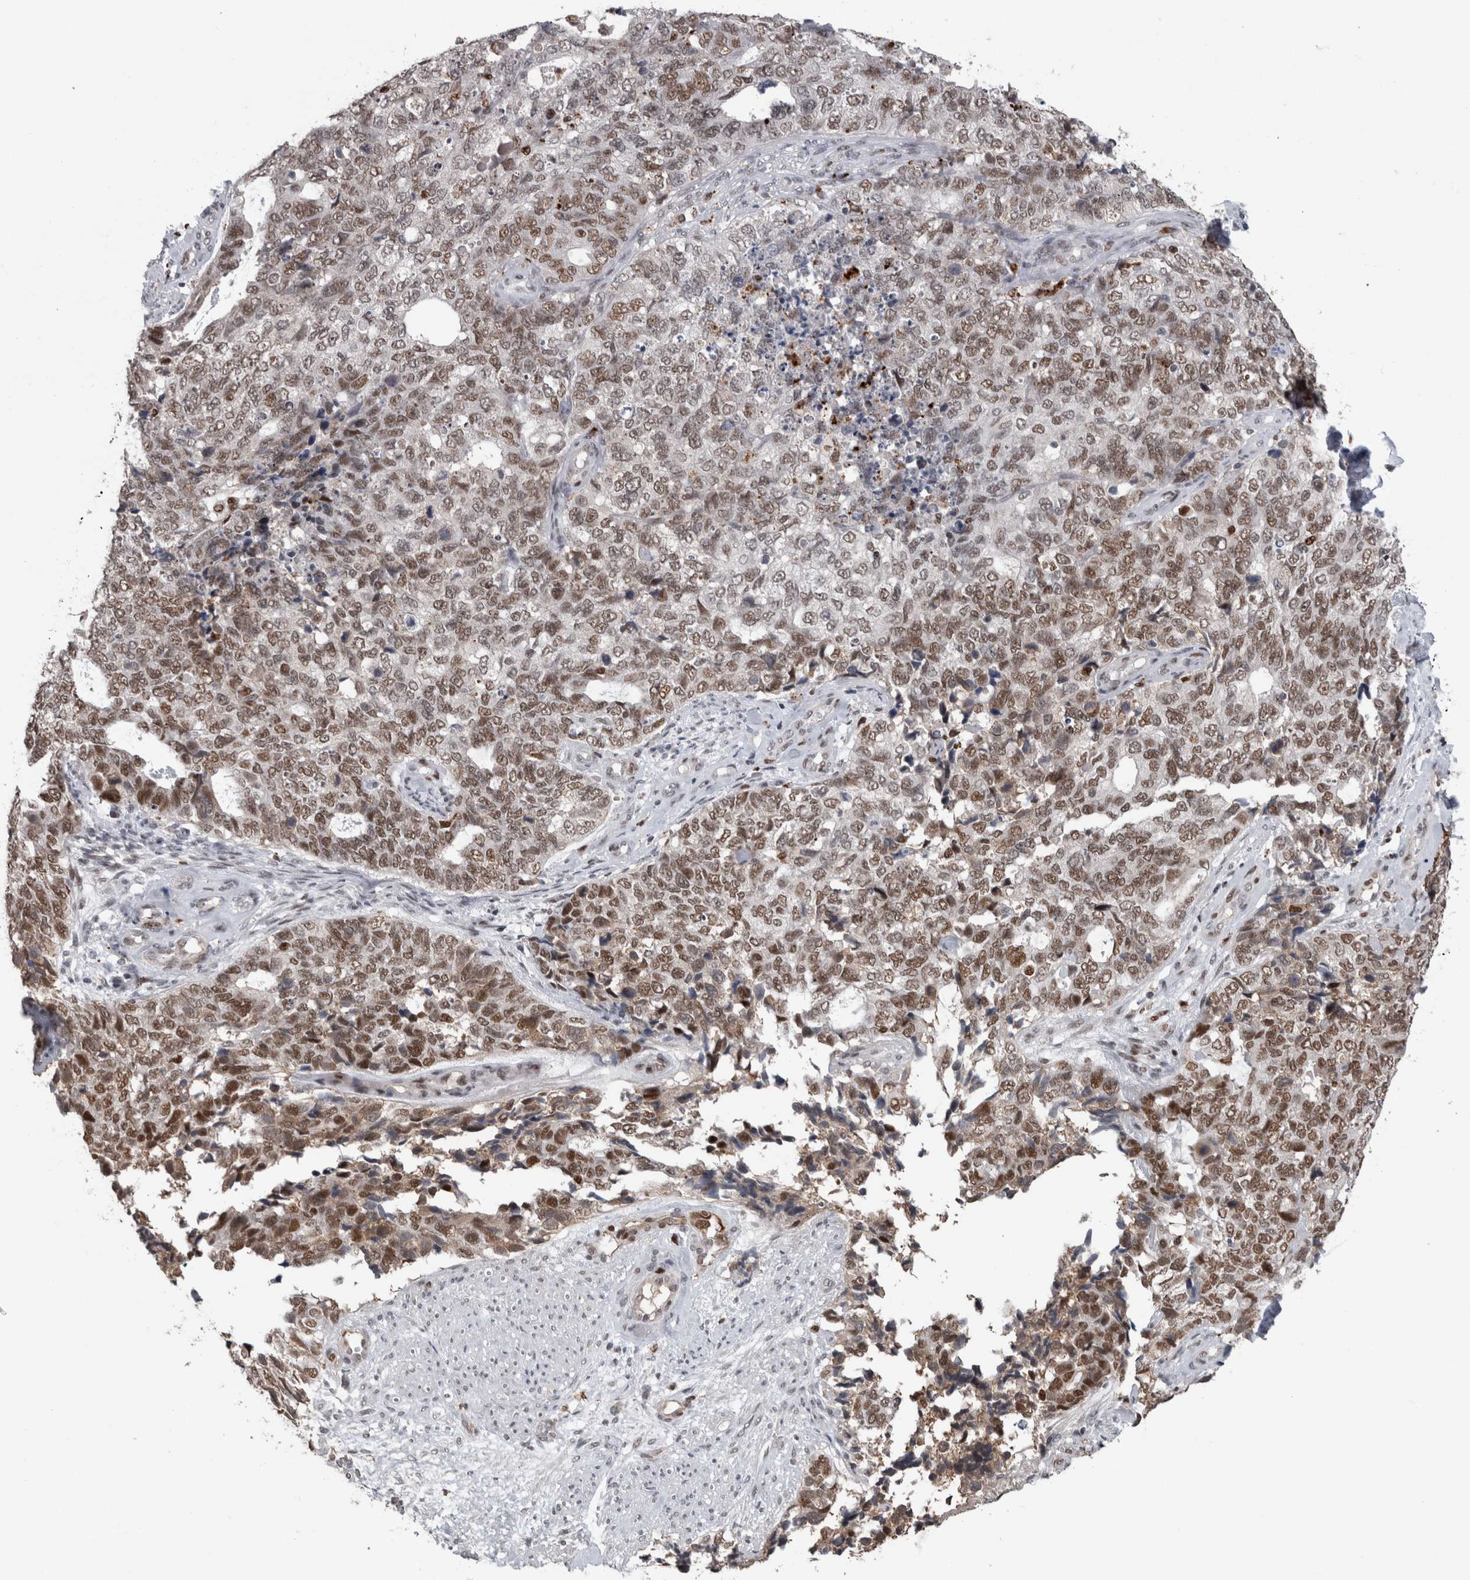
{"staining": {"intensity": "moderate", "quantity": ">75%", "location": "nuclear"}, "tissue": "cervical cancer", "cell_type": "Tumor cells", "image_type": "cancer", "snomed": [{"axis": "morphology", "description": "Squamous cell carcinoma, NOS"}, {"axis": "topography", "description": "Cervix"}], "caption": "Protein expression analysis of cervical cancer reveals moderate nuclear expression in about >75% of tumor cells.", "gene": "POLD2", "patient": {"sex": "female", "age": 63}}